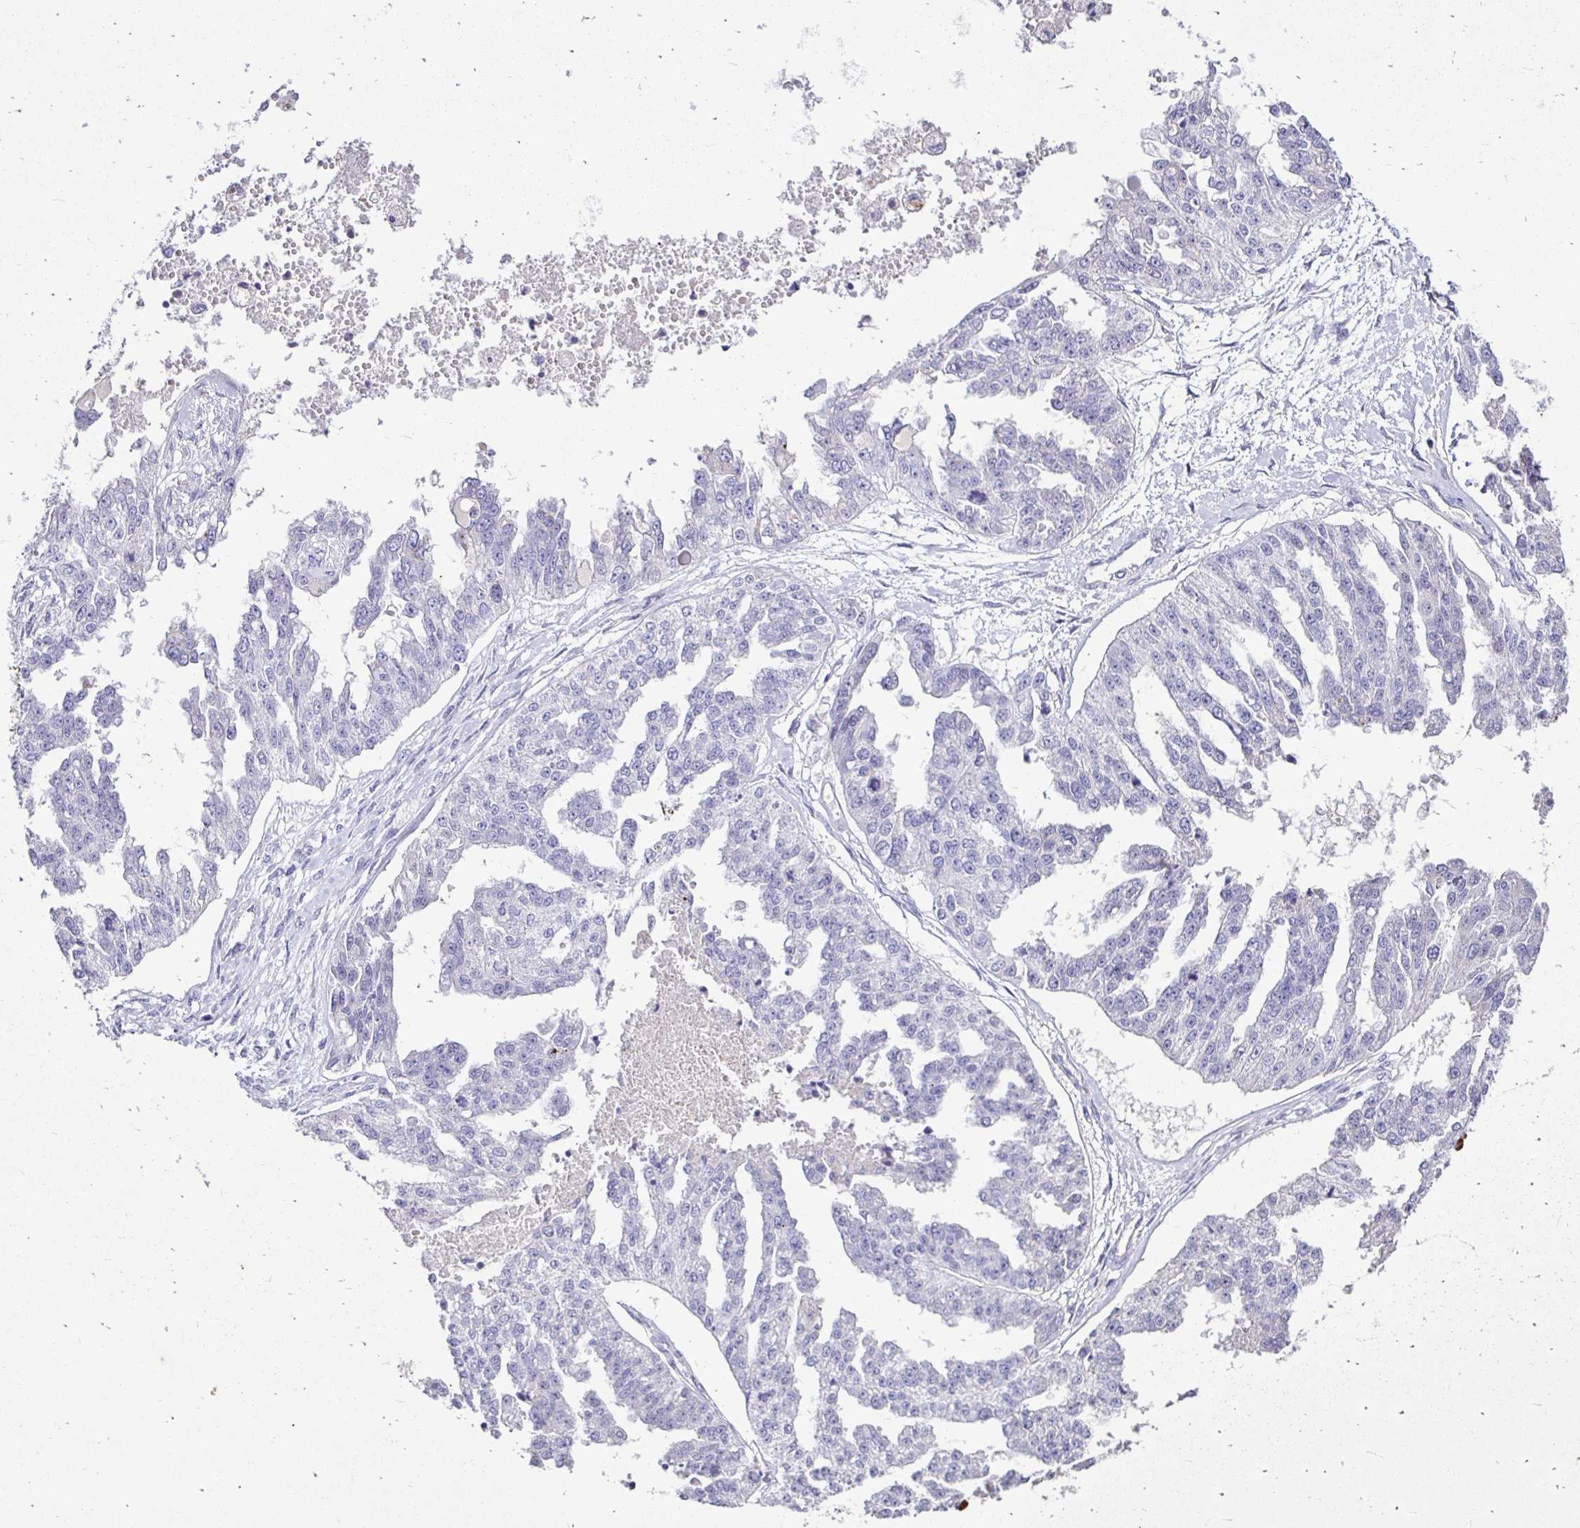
{"staining": {"intensity": "negative", "quantity": "none", "location": "none"}, "tissue": "ovarian cancer", "cell_type": "Tumor cells", "image_type": "cancer", "snomed": [{"axis": "morphology", "description": "Cystadenocarcinoma, serous, NOS"}, {"axis": "topography", "description": "Ovary"}], "caption": "Tumor cells show no significant expression in ovarian cancer.", "gene": "TAF1D", "patient": {"sex": "female", "age": 58}}